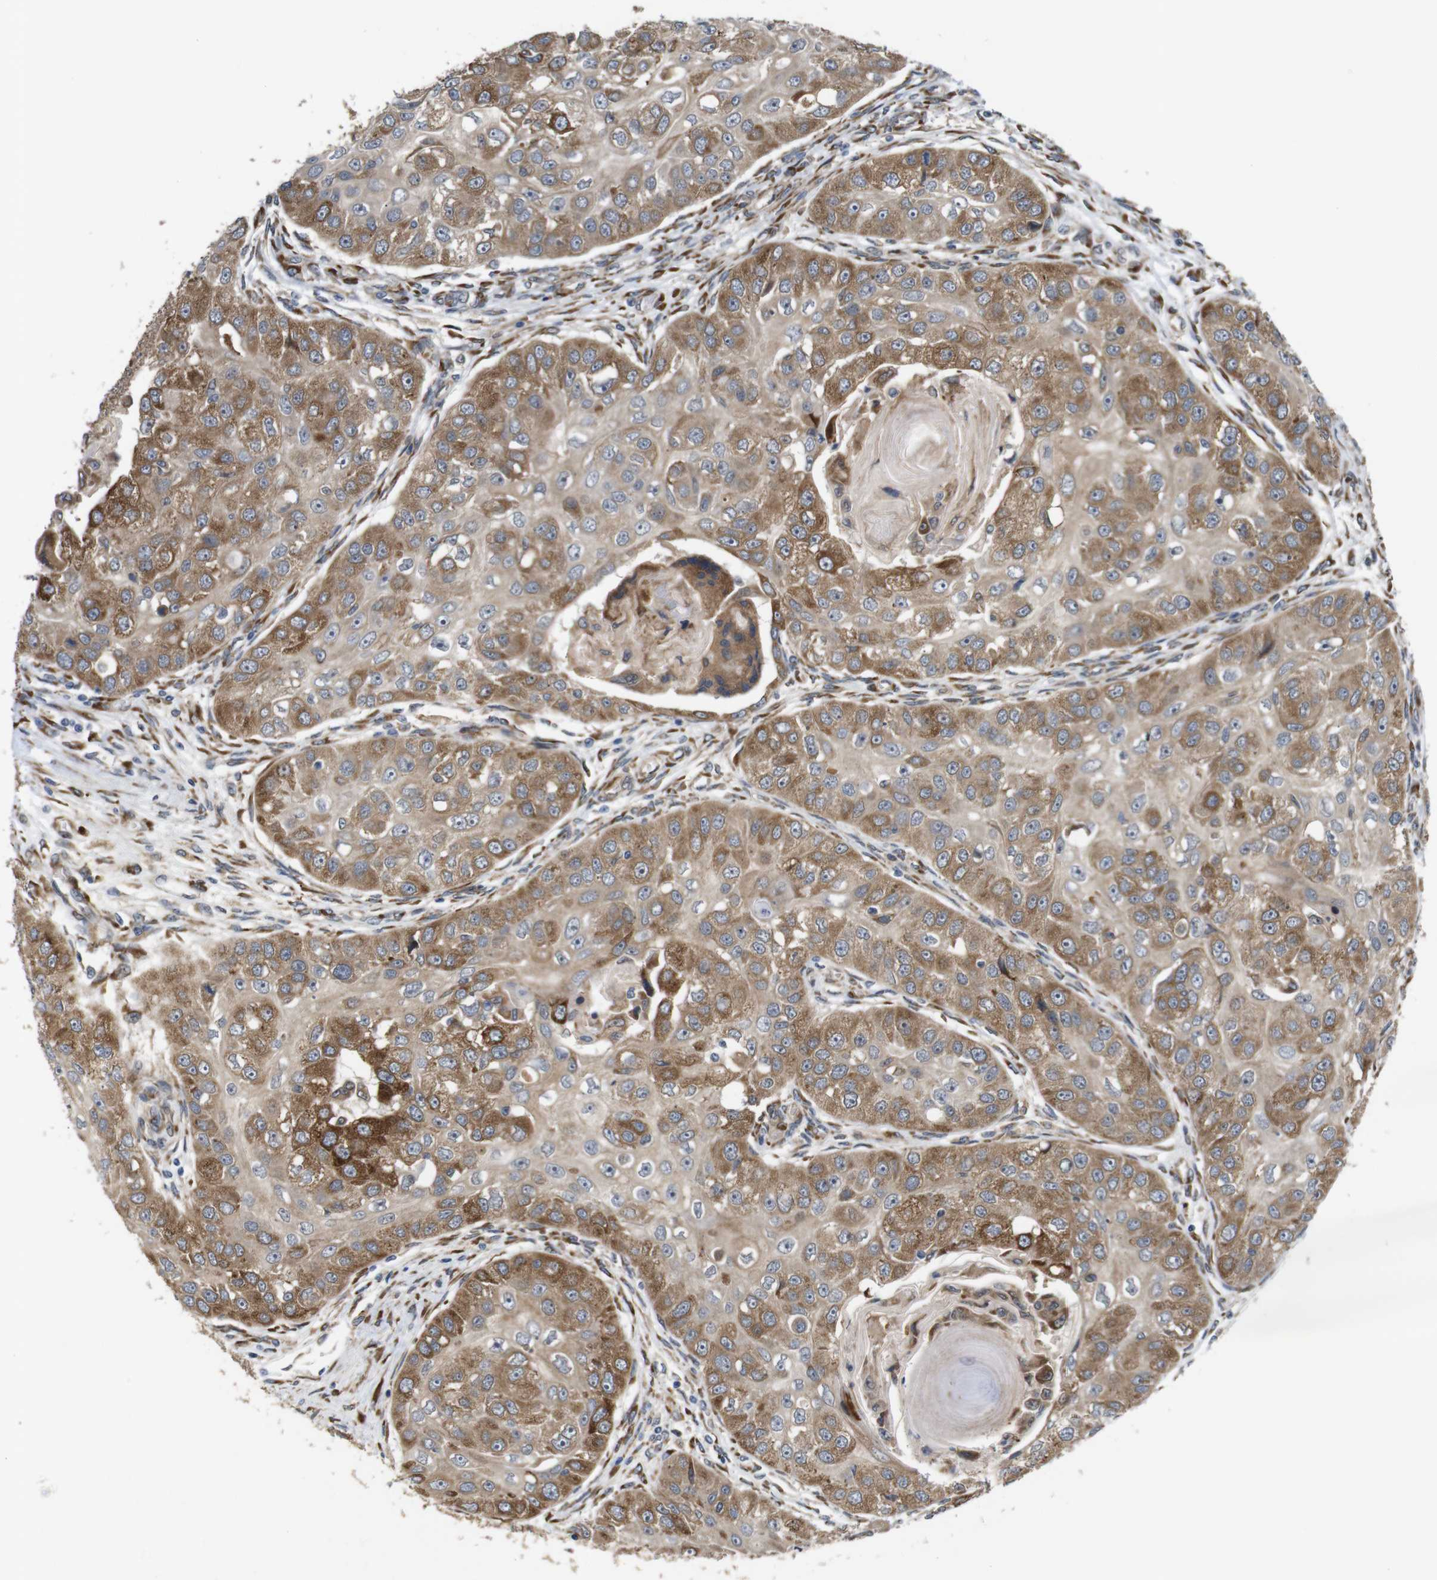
{"staining": {"intensity": "strong", "quantity": "25%-75%", "location": "cytoplasmic/membranous"}, "tissue": "head and neck cancer", "cell_type": "Tumor cells", "image_type": "cancer", "snomed": [{"axis": "morphology", "description": "Normal tissue, NOS"}, {"axis": "morphology", "description": "Squamous cell carcinoma, NOS"}, {"axis": "topography", "description": "Skeletal muscle"}, {"axis": "topography", "description": "Head-Neck"}], "caption": "Human head and neck cancer stained with a brown dye shows strong cytoplasmic/membranous positive expression in approximately 25%-75% of tumor cells.", "gene": "P3H2", "patient": {"sex": "male", "age": 51}}